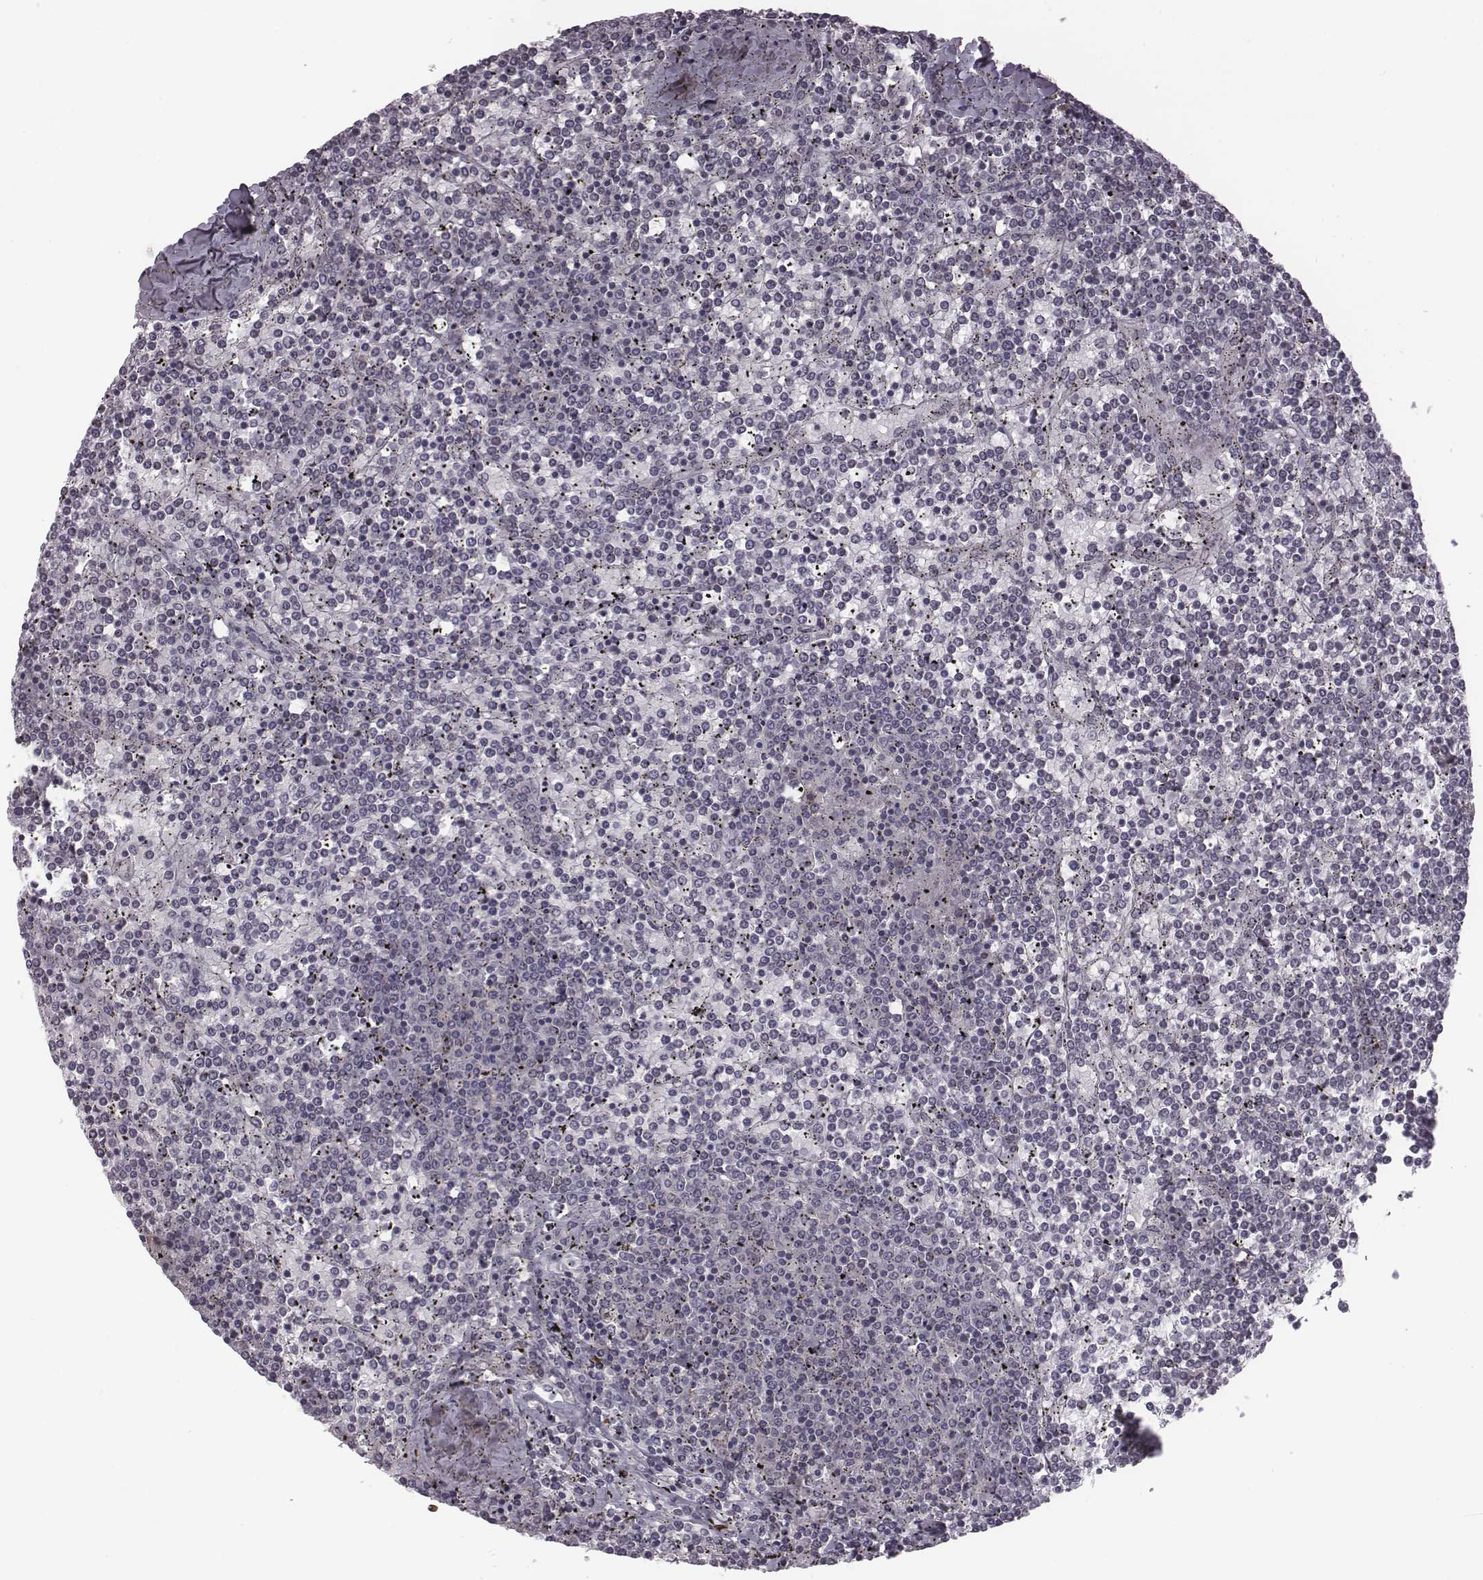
{"staining": {"intensity": "negative", "quantity": "none", "location": "none"}, "tissue": "lymphoma", "cell_type": "Tumor cells", "image_type": "cancer", "snomed": [{"axis": "morphology", "description": "Malignant lymphoma, non-Hodgkin's type, Low grade"}, {"axis": "topography", "description": "Spleen"}], "caption": "Human malignant lymphoma, non-Hodgkin's type (low-grade) stained for a protein using IHC displays no positivity in tumor cells.", "gene": "BICDL1", "patient": {"sex": "female", "age": 19}}